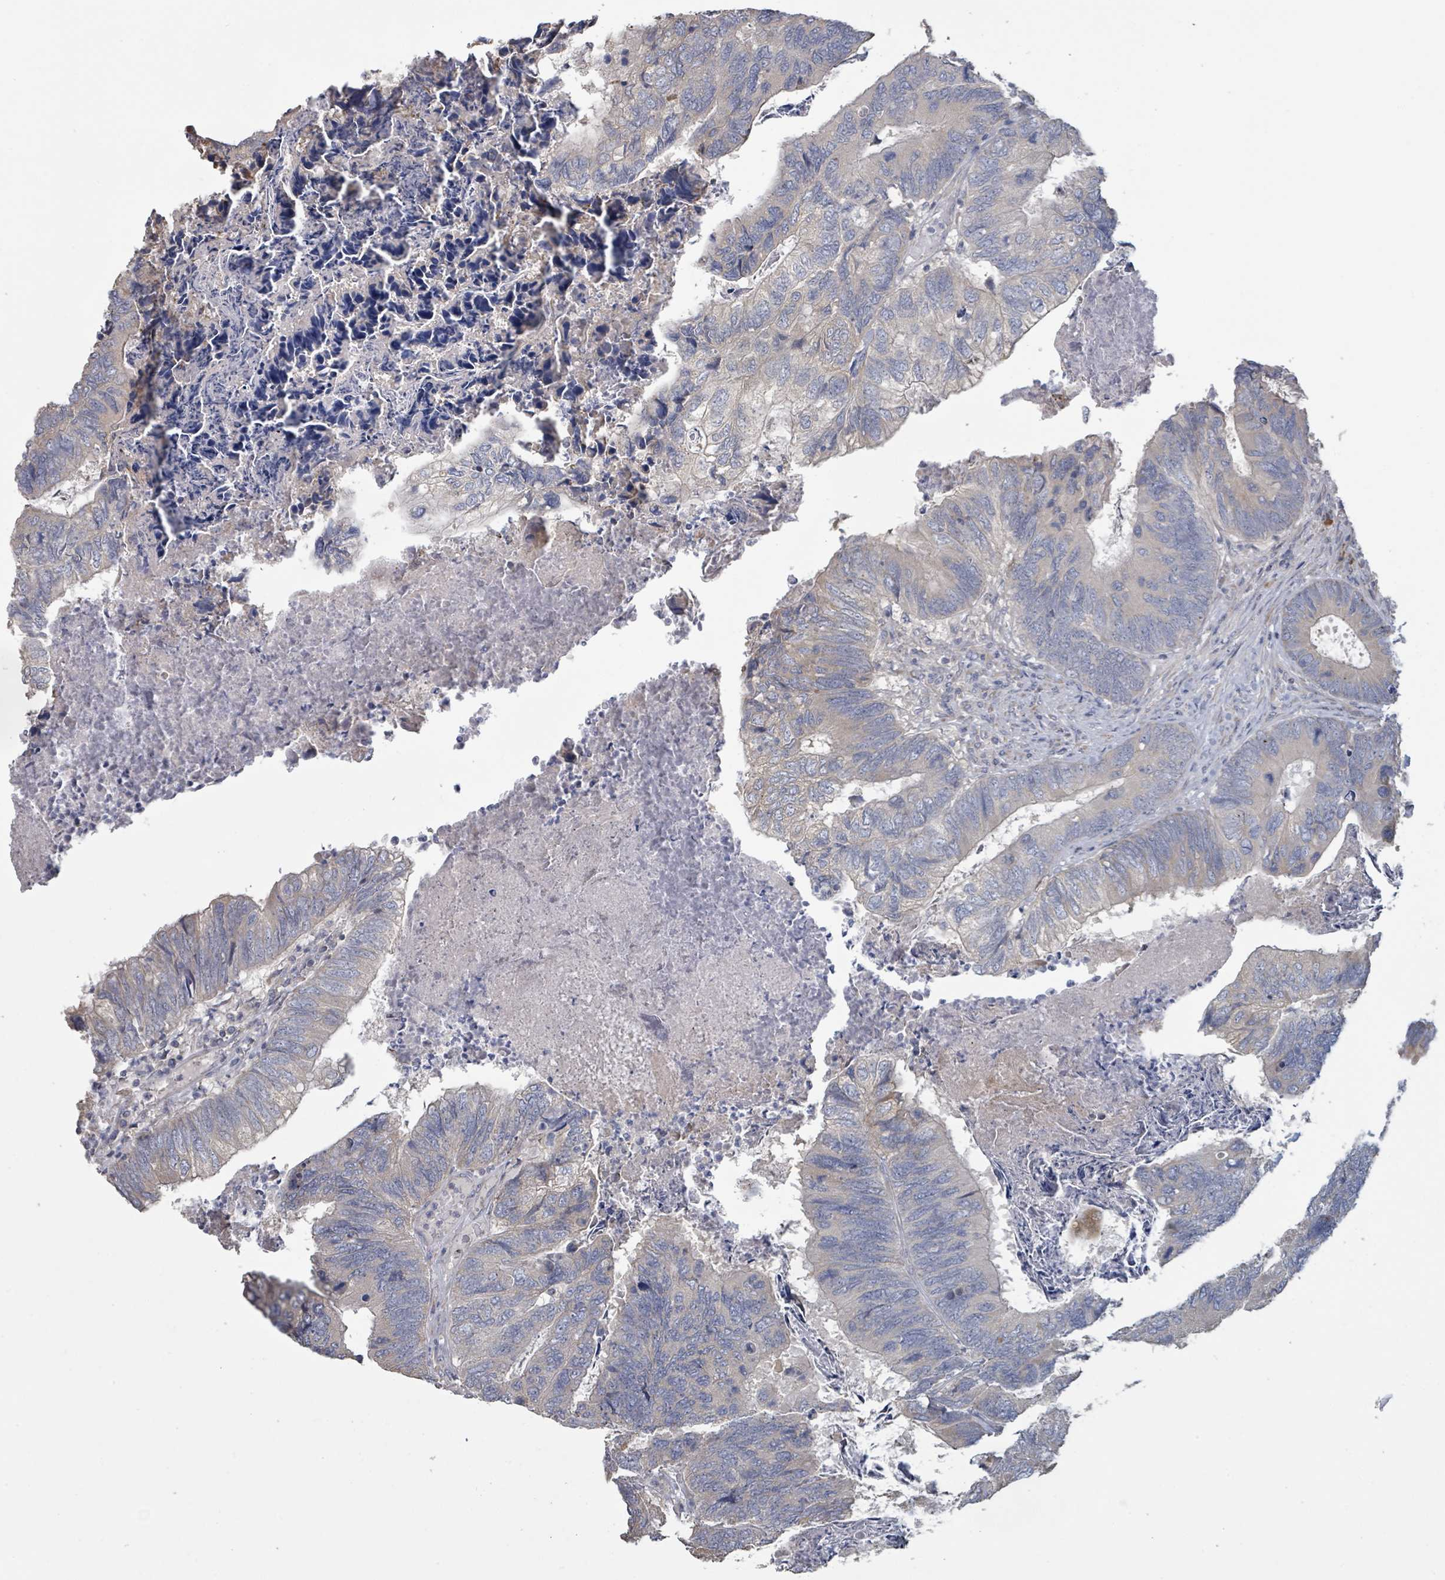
{"staining": {"intensity": "negative", "quantity": "none", "location": "none"}, "tissue": "colorectal cancer", "cell_type": "Tumor cells", "image_type": "cancer", "snomed": [{"axis": "morphology", "description": "Adenocarcinoma, NOS"}, {"axis": "topography", "description": "Colon"}], "caption": "Immunohistochemical staining of human colorectal cancer (adenocarcinoma) exhibits no significant expression in tumor cells. (Stains: DAB immunohistochemistry (IHC) with hematoxylin counter stain, Microscopy: brightfield microscopy at high magnification).", "gene": "KCNS2", "patient": {"sex": "female", "age": 67}}